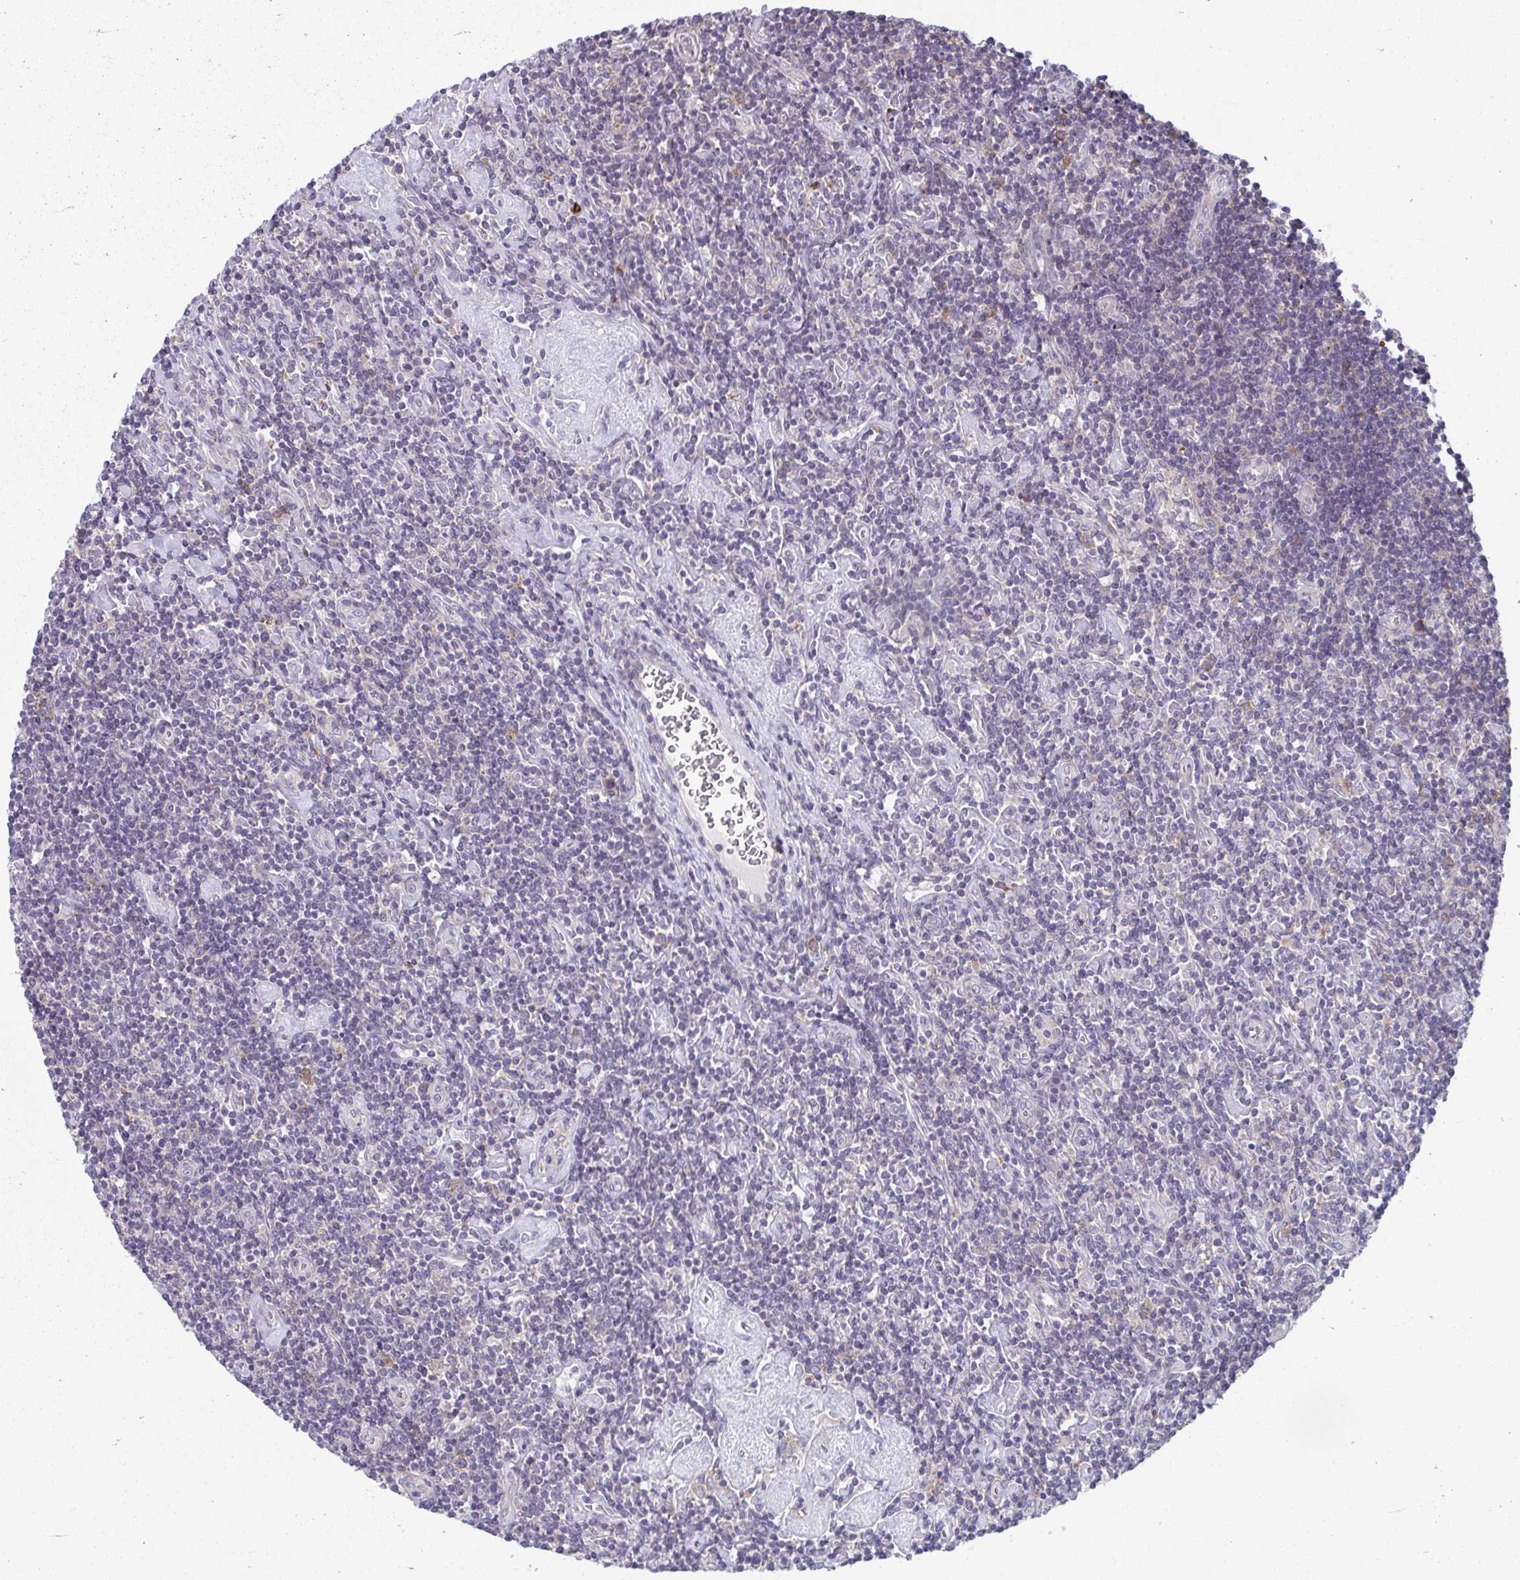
{"staining": {"intensity": "negative", "quantity": "none", "location": "none"}, "tissue": "lymphoma", "cell_type": "Tumor cells", "image_type": "cancer", "snomed": [{"axis": "morphology", "description": "Hodgkin's disease, NOS"}, {"axis": "topography", "description": "Lymph node"}], "caption": "A histopathology image of Hodgkin's disease stained for a protein reveals no brown staining in tumor cells.", "gene": "TMEM108", "patient": {"sex": "male", "age": 40}}